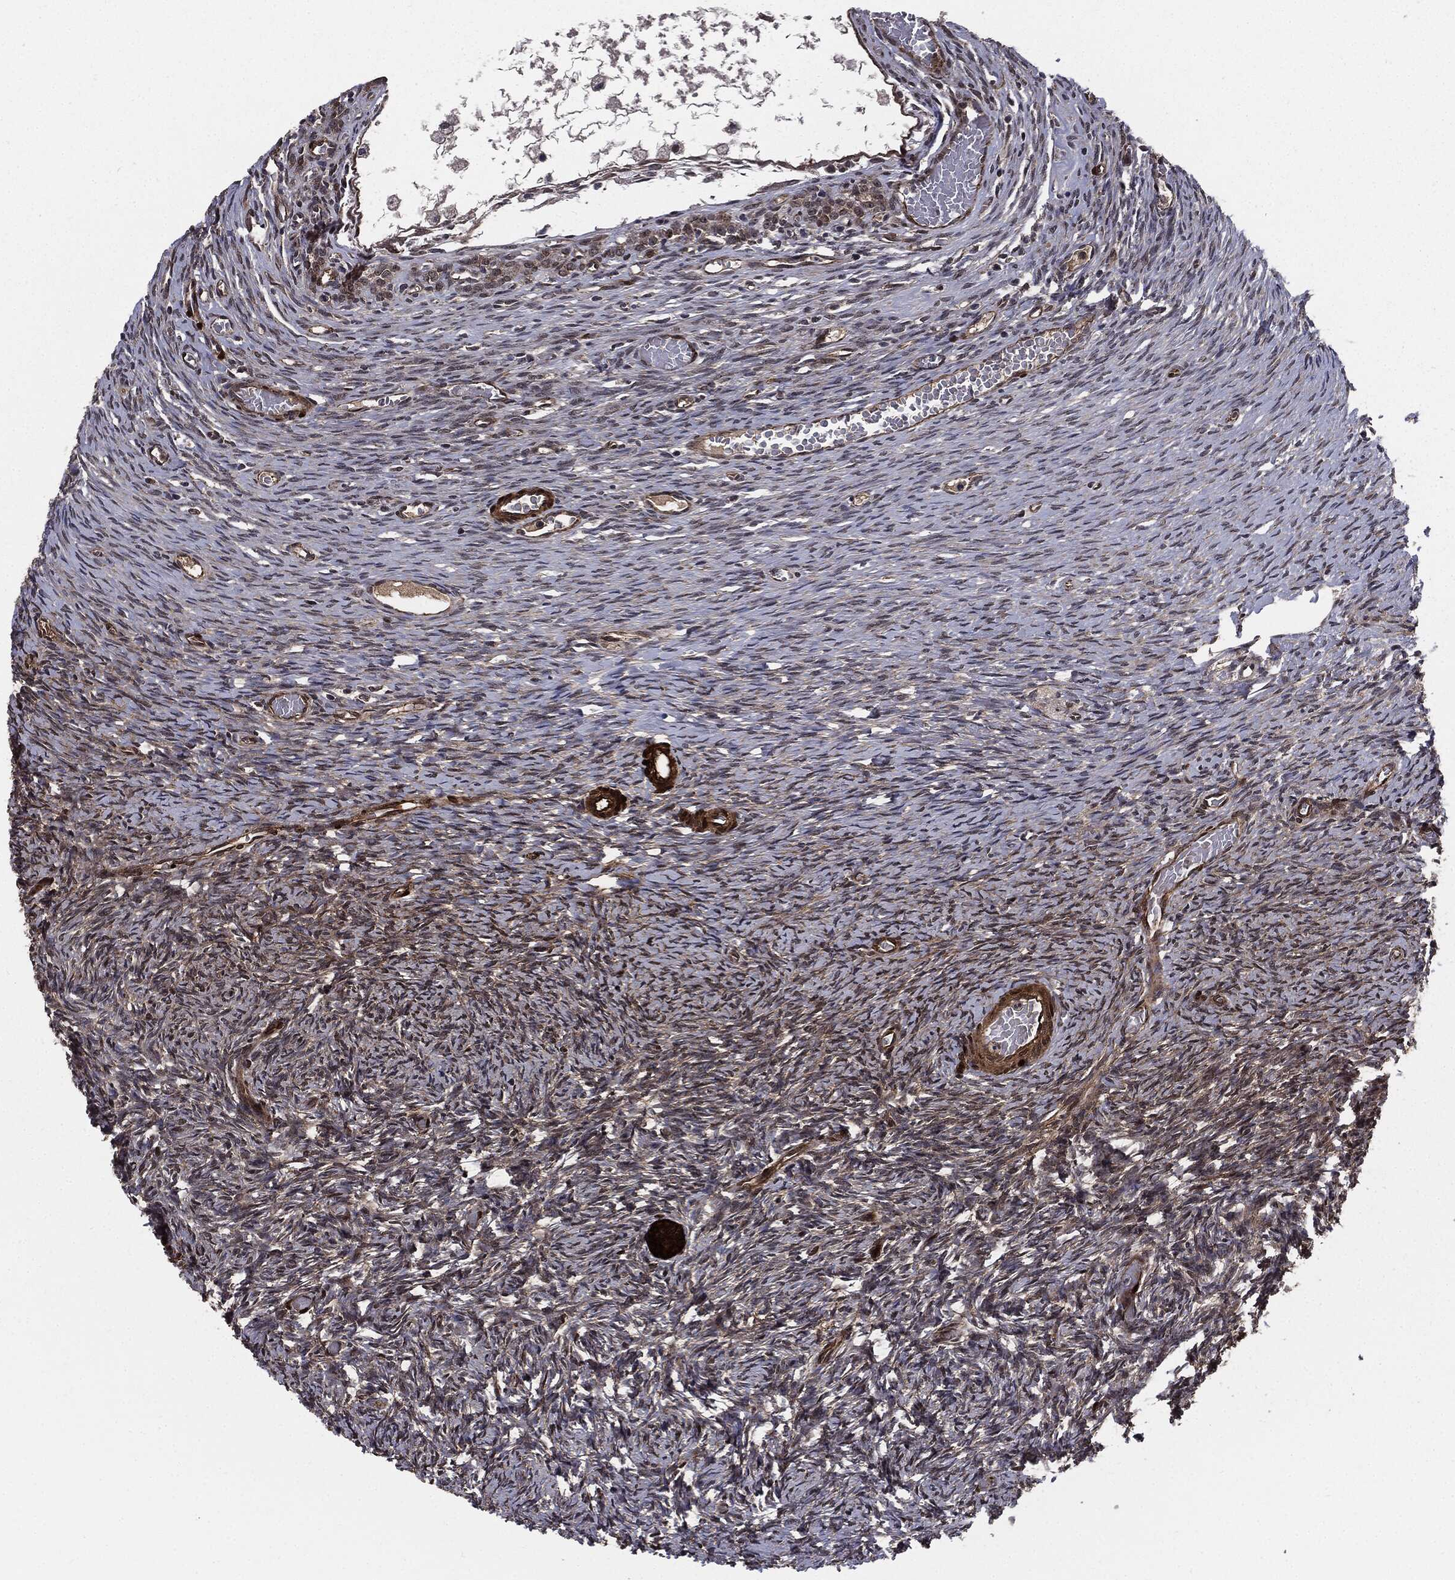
{"staining": {"intensity": "negative", "quantity": "none", "location": "none"}, "tissue": "ovary", "cell_type": "Ovarian stroma cells", "image_type": "normal", "snomed": [{"axis": "morphology", "description": "Normal tissue, NOS"}, {"axis": "topography", "description": "Ovary"}], "caption": "The immunohistochemistry micrograph has no significant staining in ovarian stroma cells of ovary. (DAB (3,3'-diaminobenzidine) immunohistochemistry visualized using brightfield microscopy, high magnification).", "gene": "PTPA", "patient": {"sex": "female", "age": 39}}